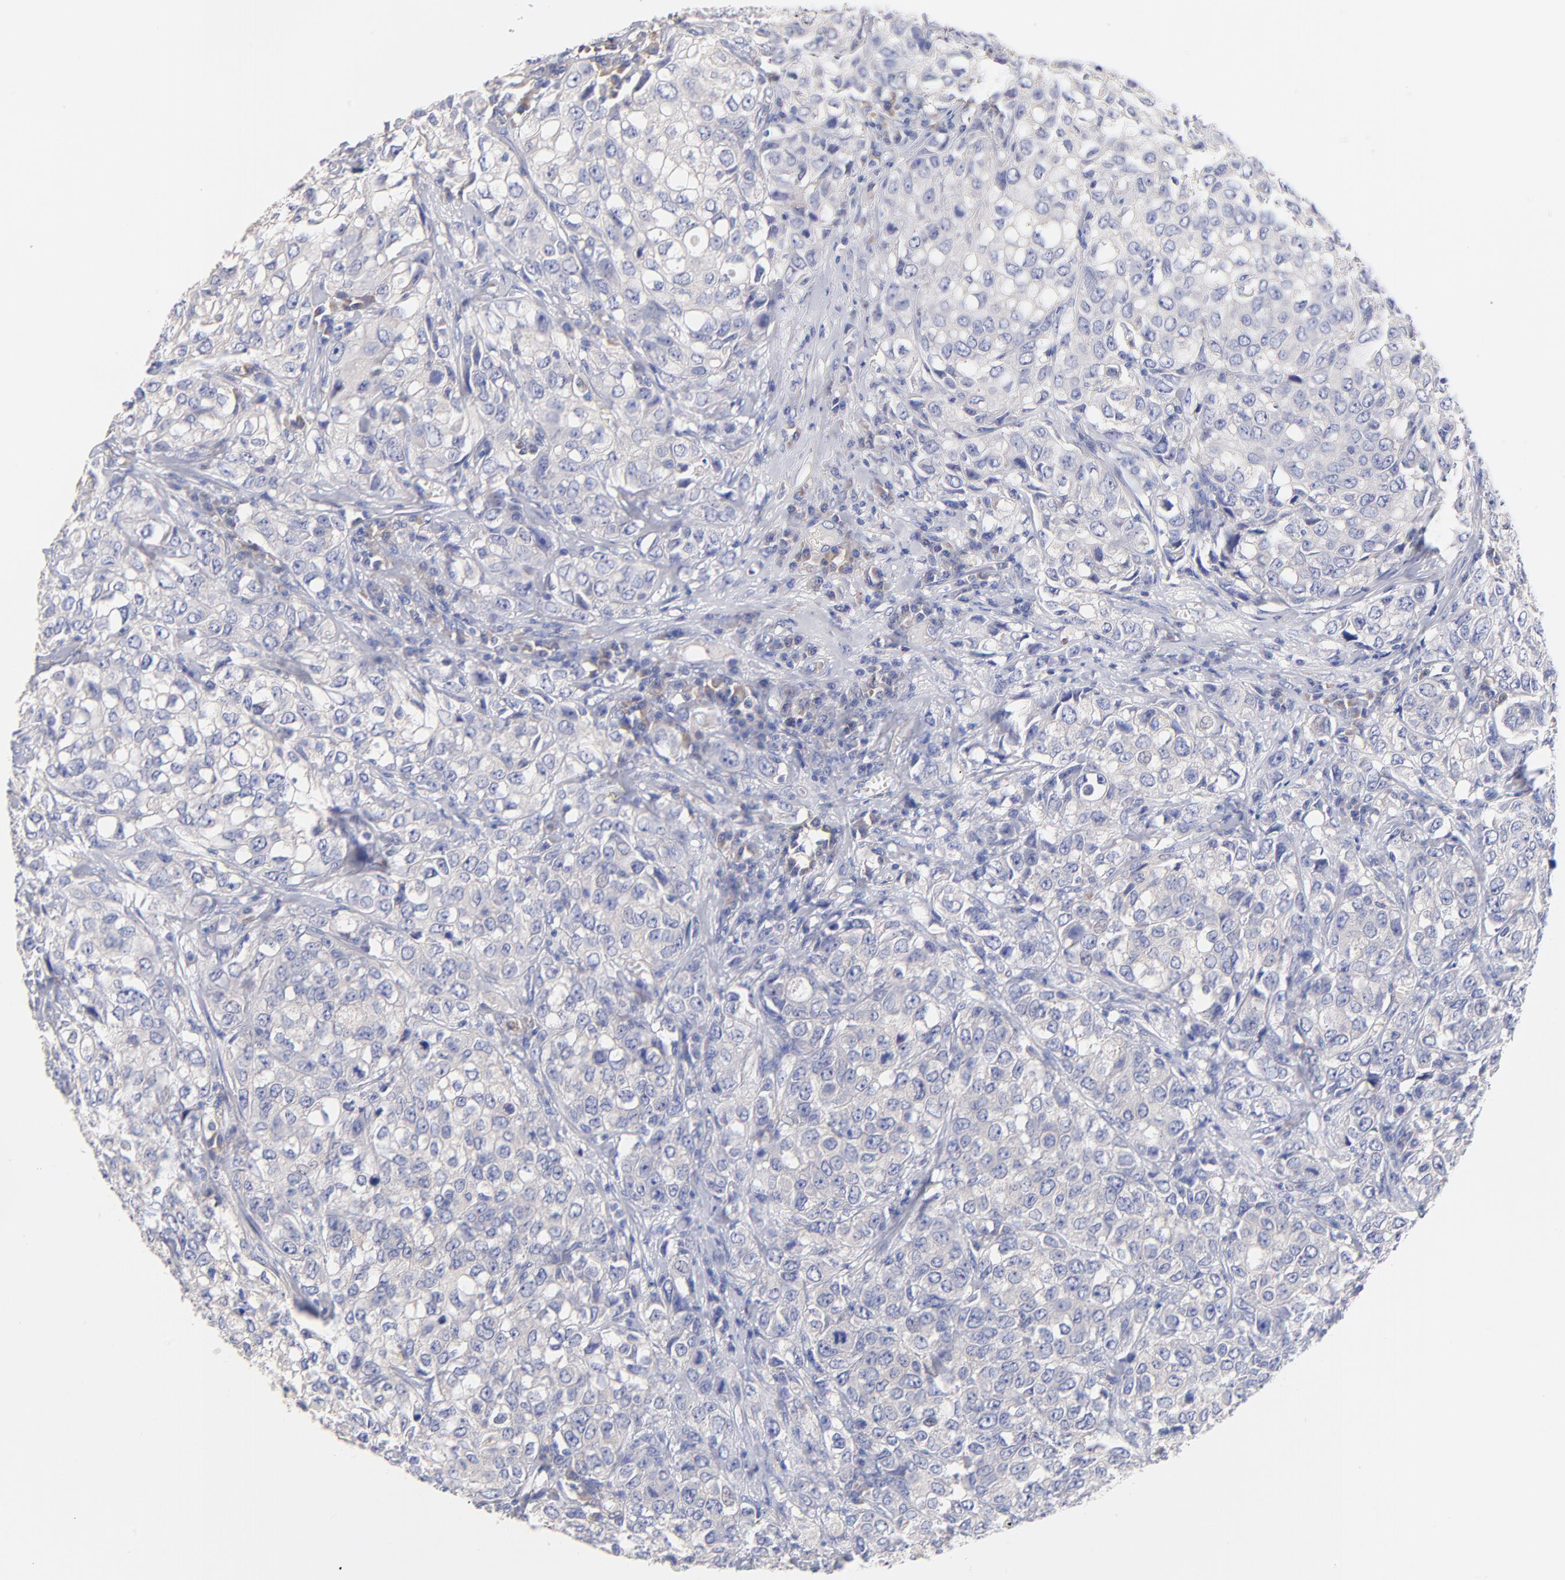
{"staining": {"intensity": "negative", "quantity": "none", "location": "none"}, "tissue": "urothelial cancer", "cell_type": "Tumor cells", "image_type": "cancer", "snomed": [{"axis": "morphology", "description": "Urothelial carcinoma, High grade"}, {"axis": "topography", "description": "Urinary bladder"}], "caption": "IHC photomicrograph of human urothelial cancer stained for a protein (brown), which shows no positivity in tumor cells. Brightfield microscopy of IHC stained with DAB (3,3'-diaminobenzidine) (brown) and hematoxylin (blue), captured at high magnification.", "gene": "TNFRSF13C", "patient": {"sex": "female", "age": 75}}